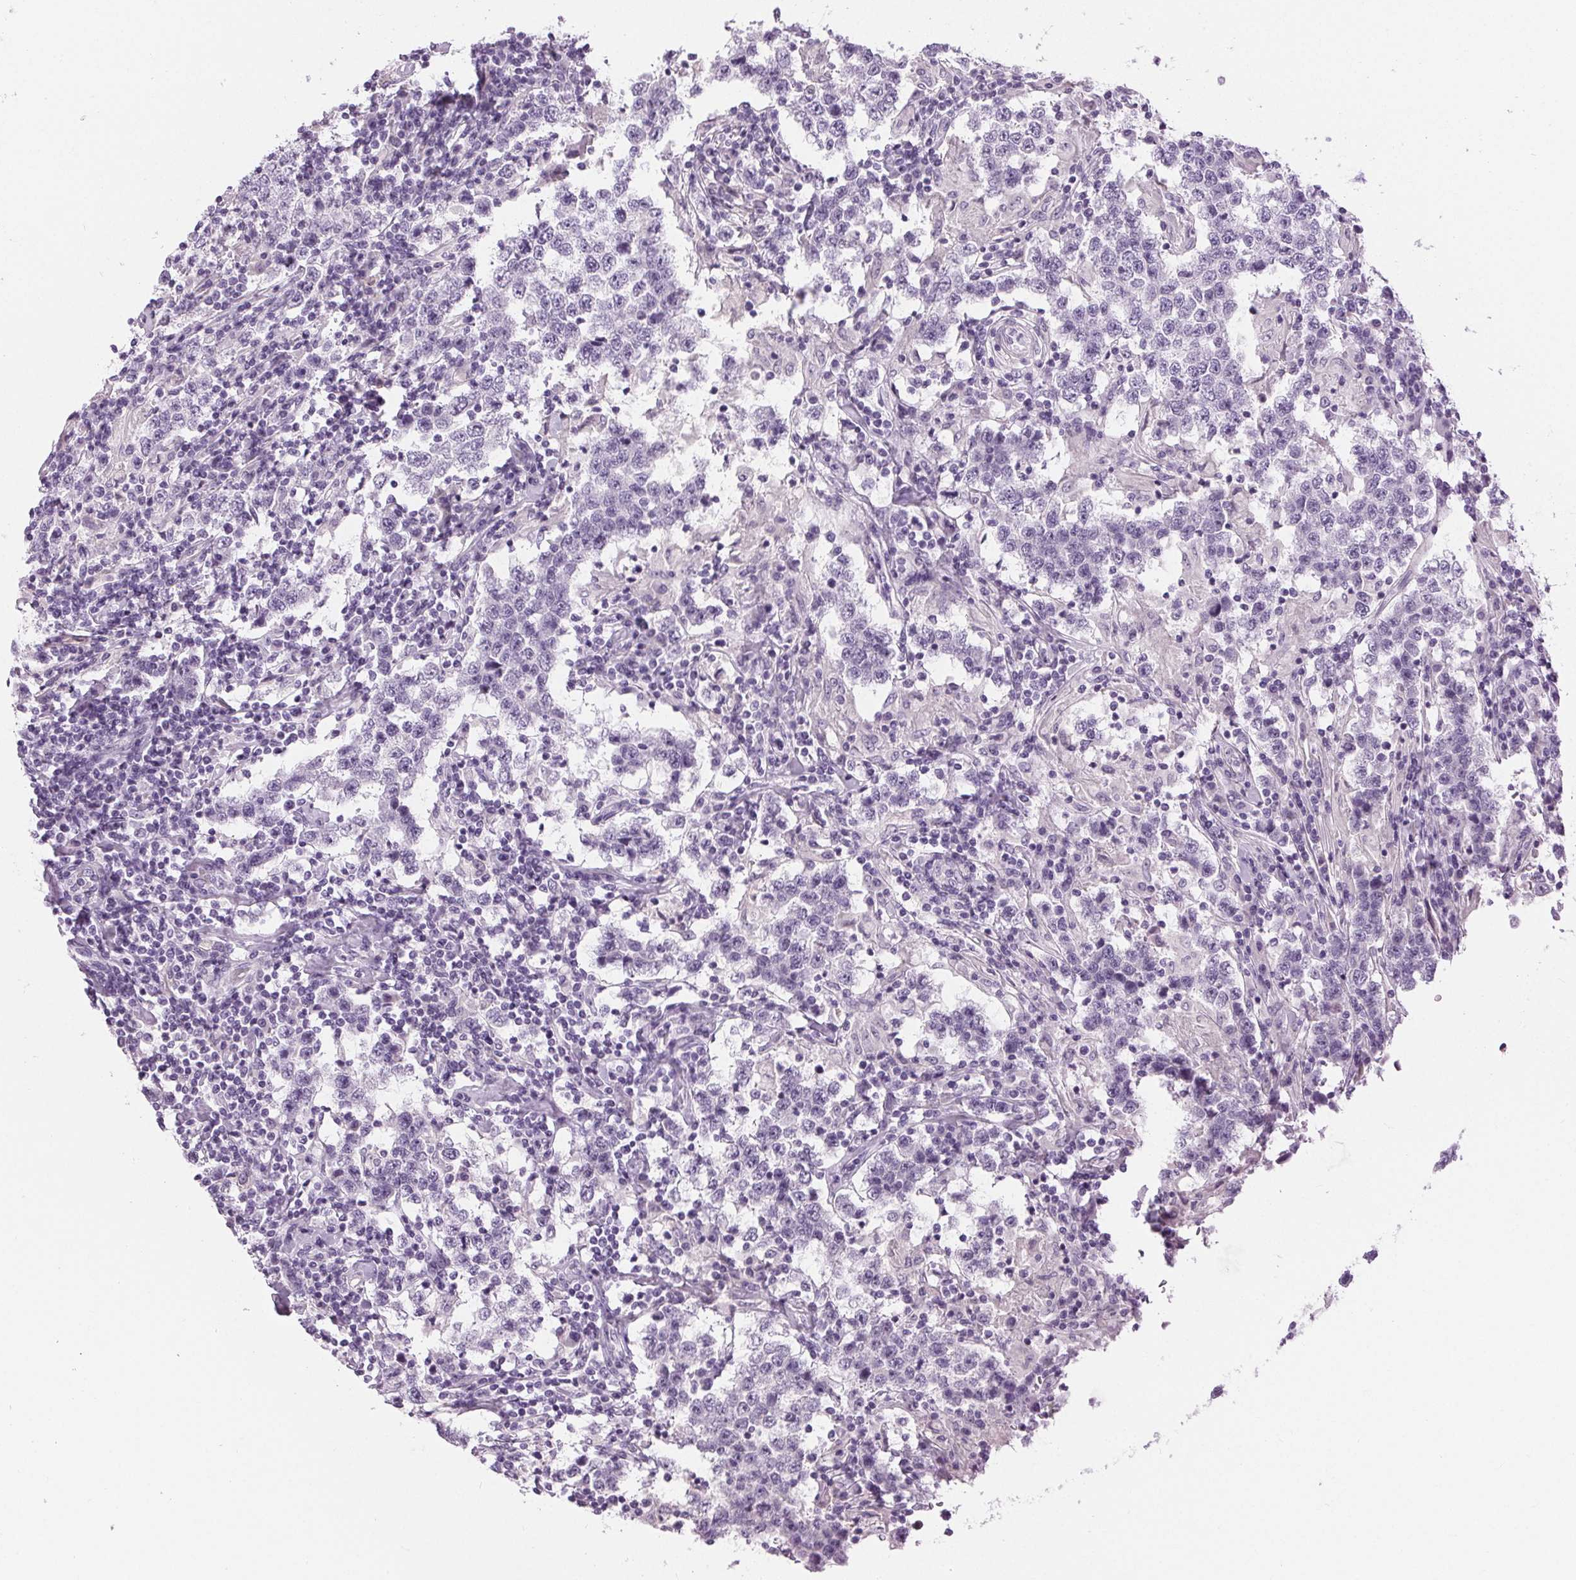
{"staining": {"intensity": "negative", "quantity": "none", "location": "none"}, "tissue": "testis cancer", "cell_type": "Tumor cells", "image_type": "cancer", "snomed": [{"axis": "morphology", "description": "Seminoma, NOS"}, {"axis": "morphology", "description": "Carcinoma, Embryonal, NOS"}, {"axis": "topography", "description": "Testis"}], "caption": "Testis cancer was stained to show a protein in brown. There is no significant positivity in tumor cells.", "gene": "MISP", "patient": {"sex": "male", "age": 41}}